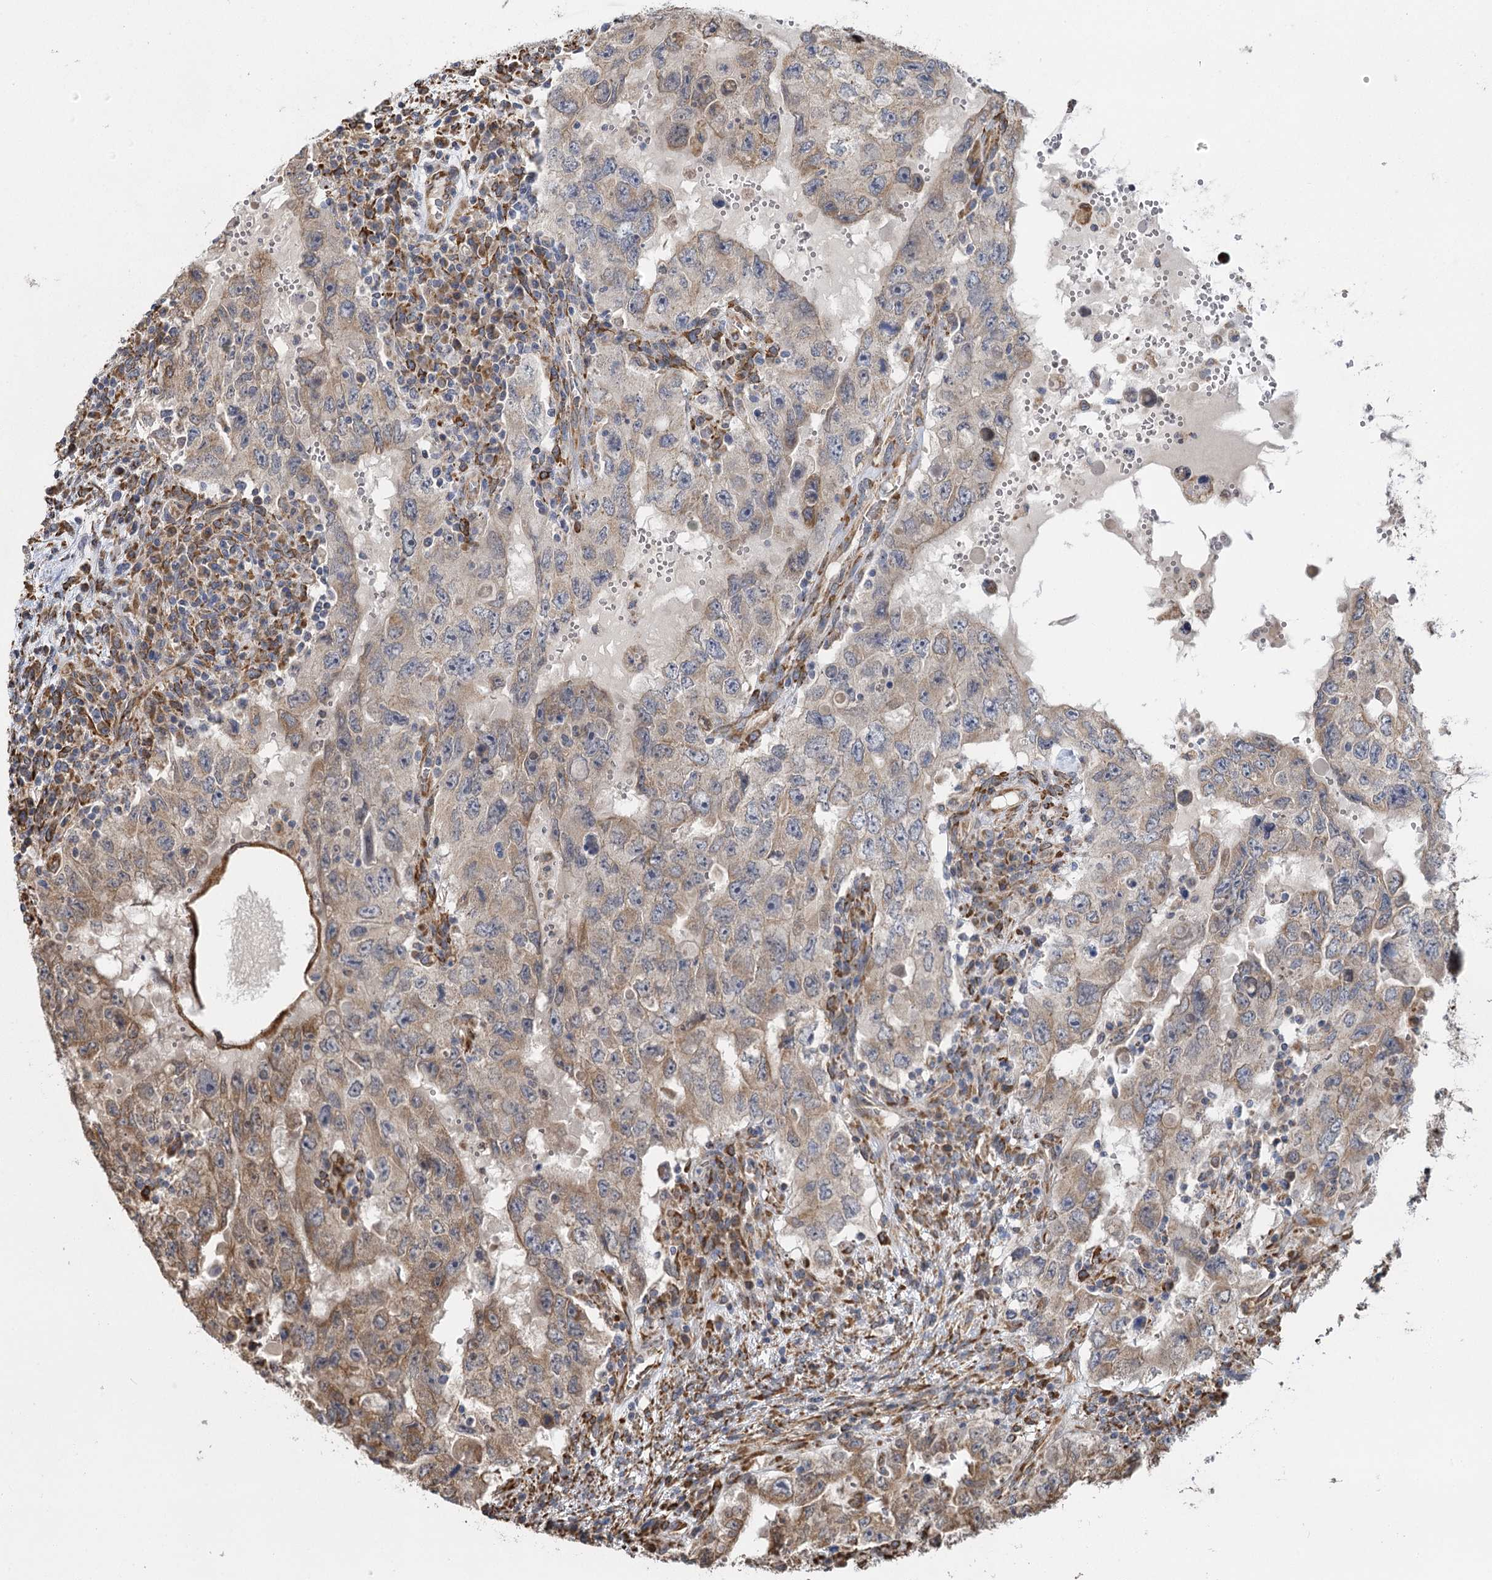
{"staining": {"intensity": "moderate", "quantity": "<25%", "location": "cytoplasmic/membranous"}, "tissue": "testis cancer", "cell_type": "Tumor cells", "image_type": "cancer", "snomed": [{"axis": "morphology", "description": "Carcinoma, Embryonal, NOS"}, {"axis": "topography", "description": "Testis"}], "caption": "Immunohistochemical staining of testis embryonal carcinoma displays low levels of moderate cytoplasmic/membranous expression in about <25% of tumor cells. The staining was performed using DAB to visualize the protein expression in brown, while the nuclei were stained in blue with hematoxylin (Magnification: 20x).", "gene": "IL11RA", "patient": {"sex": "male", "age": 26}}